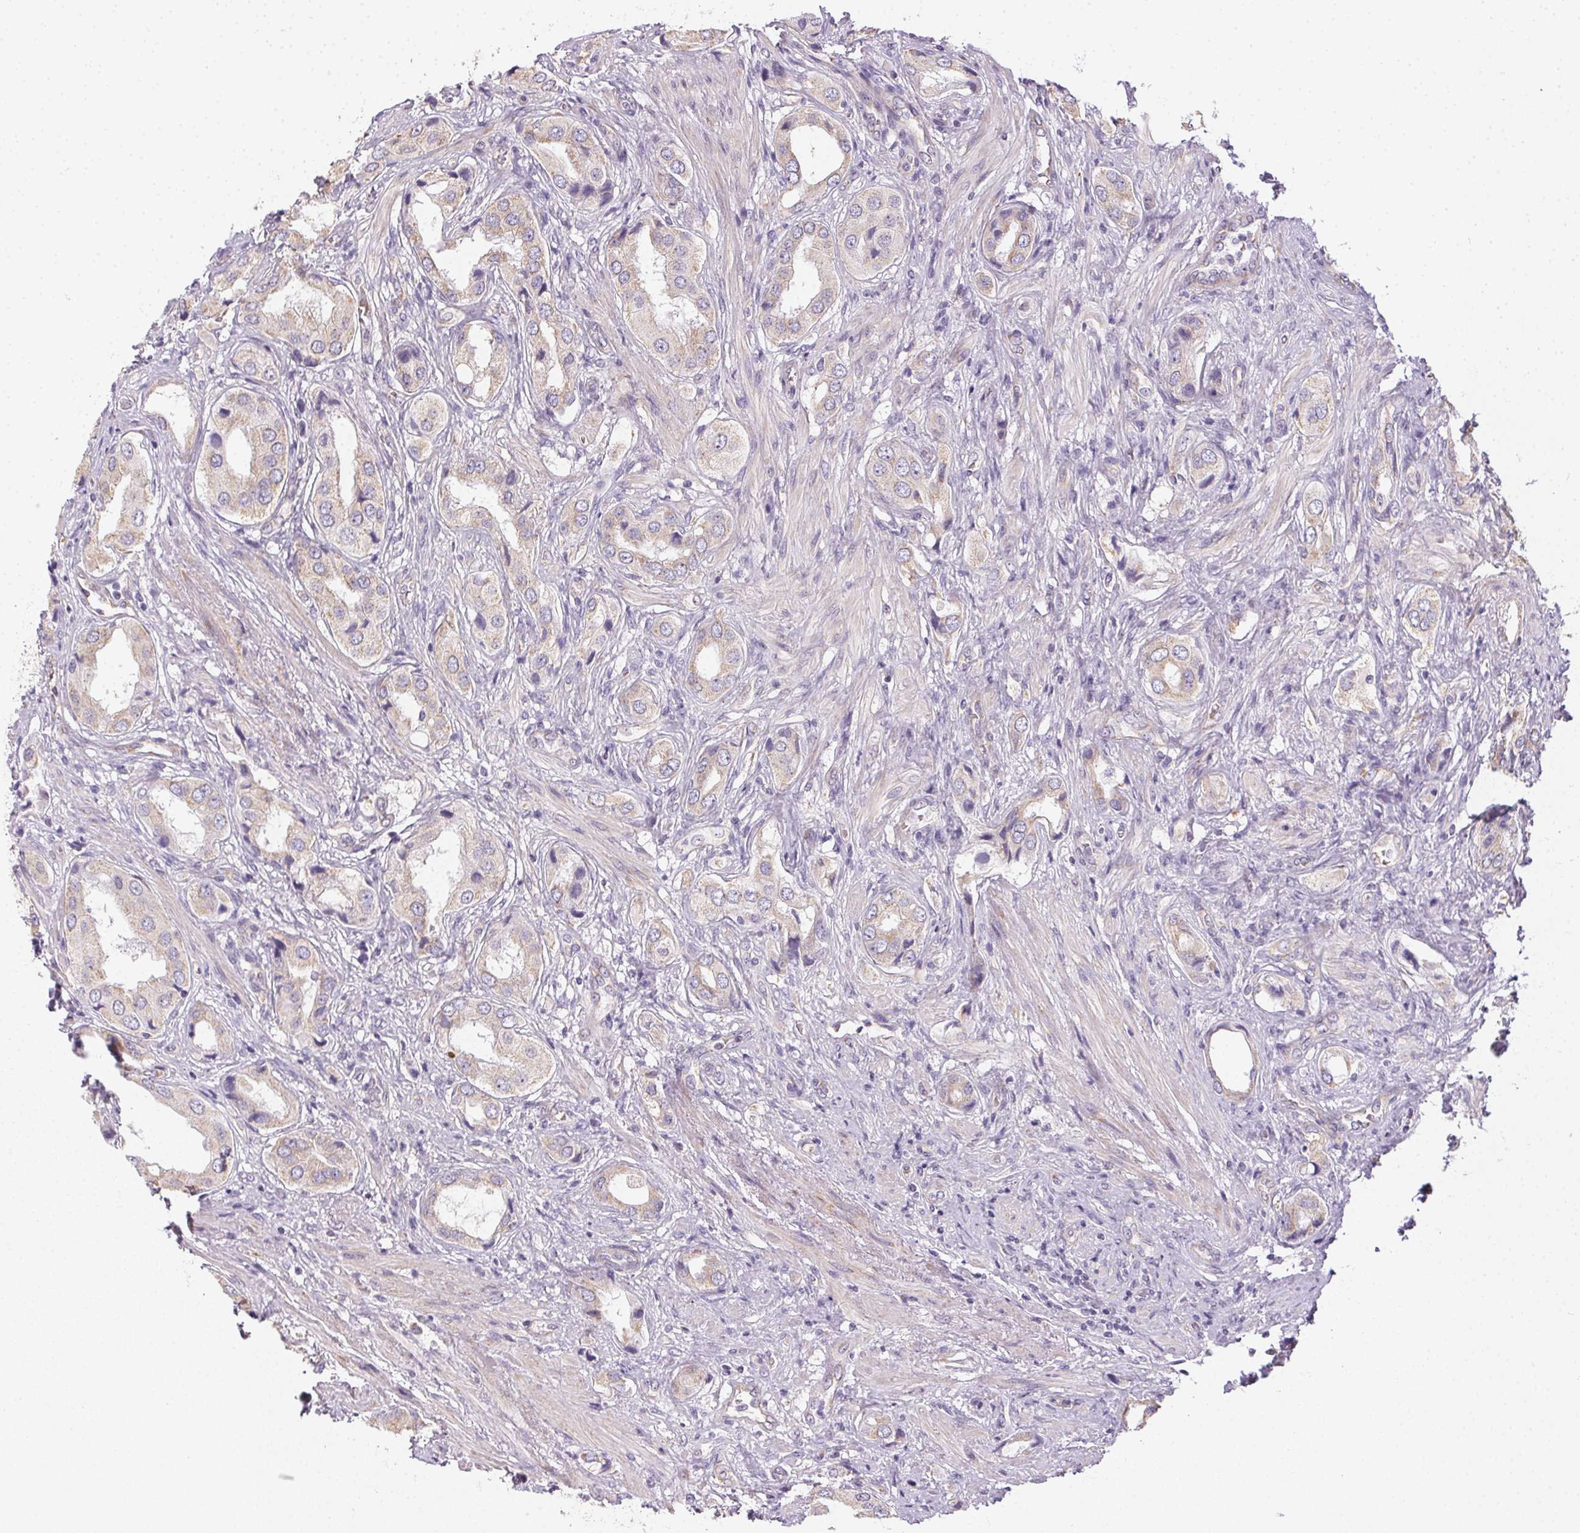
{"staining": {"intensity": "weak", "quantity": "<25%", "location": "cytoplasmic/membranous"}, "tissue": "prostate cancer", "cell_type": "Tumor cells", "image_type": "cancer", "snomed": [{"axis": "morphology", "description": "Adenocarcinoma, NOS"}, {"axis": "topography", "description": "Prostate"}], "caption": "Adenocarcinoma (prostate) stained for a protein using IHC displays no expression tumor cells.", "gene": "SMYD1", "patient": {"sex": "male", "age": 63}}